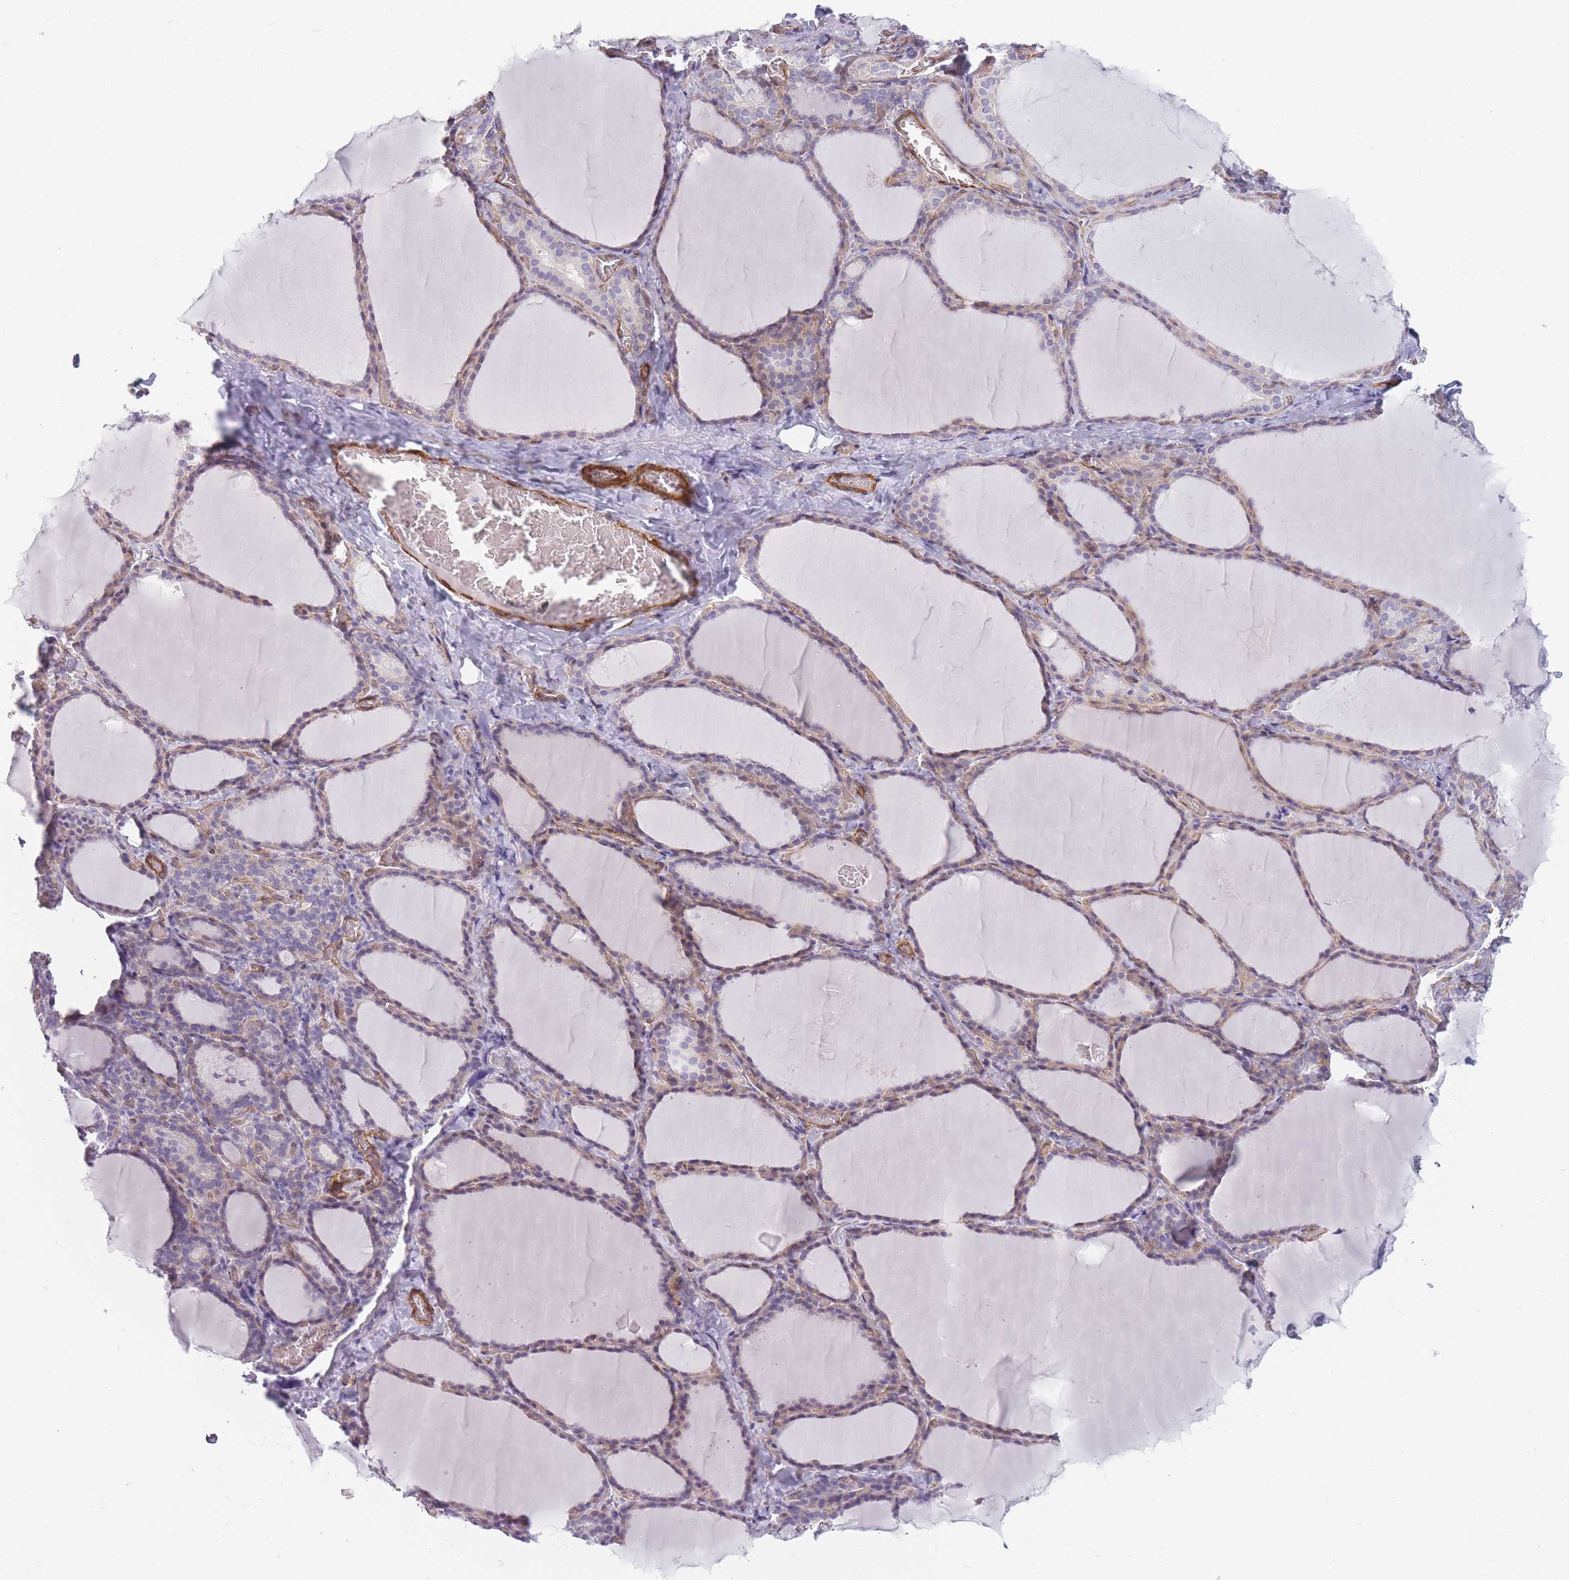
{"staining": {"intensity": "weak", "quantity": "<25%", "location": "cytoplasmic/membranous"}, "tissue": "thyroid gland", "cell_type": "Glandular cells", "image_type": "normal", "snomed": [{"axis": "morphology", "description": "Normal tissue, NOS"}, {"axis": "topography", "description": "Thyroid gland"}], "caption": "Immunohistochemistry (IHC) image of unremarkable thyroid gland: thyroid gland stained with DAB shows no significant protein positivity in glandular cells.", "gene": "OR6B2", "patient": {"sex": "female", "age": 39}}